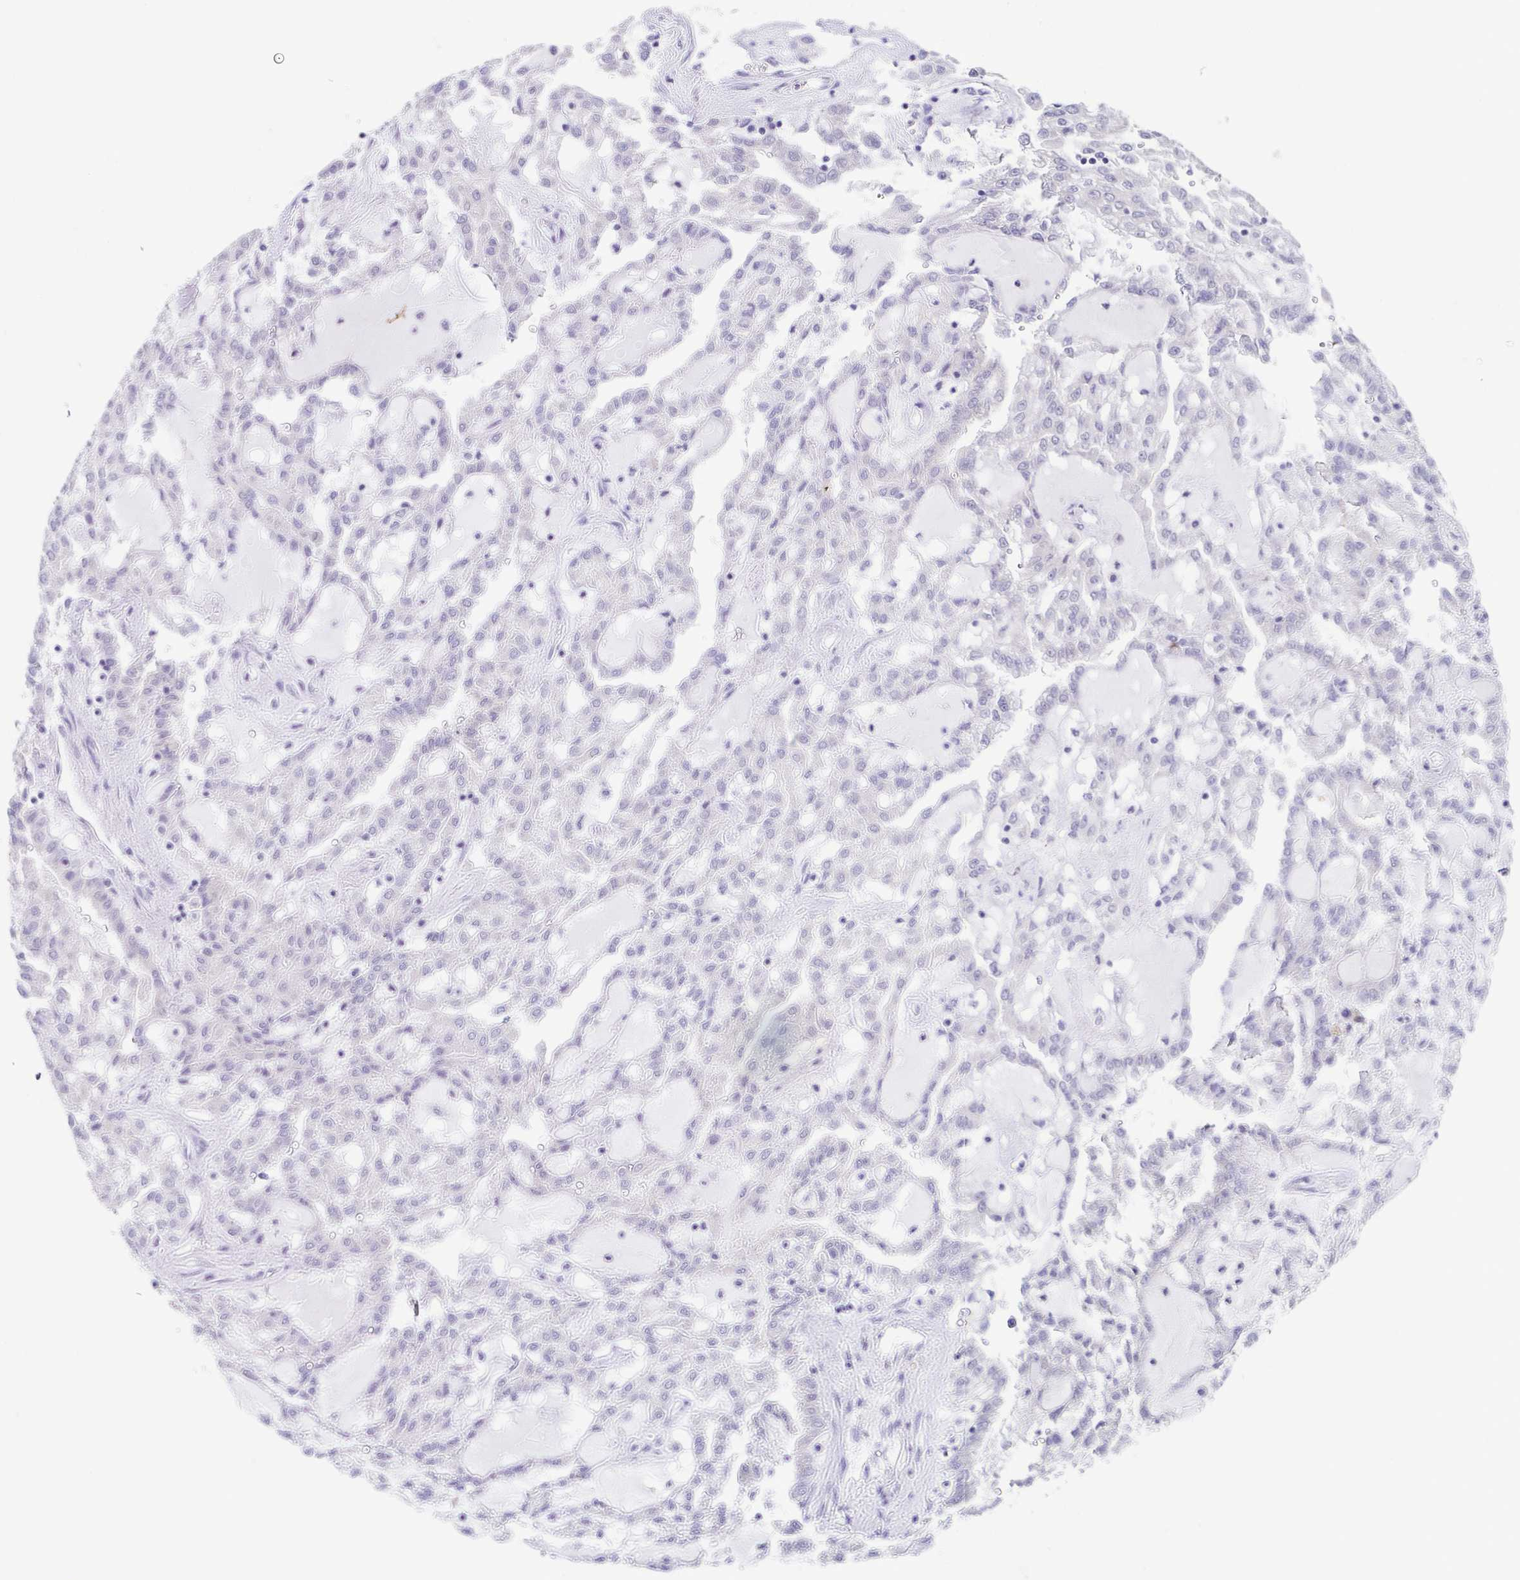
{"staining": {"intensity": "negative", "quantity": "none", "location": "none"}, "tissue": "renal cancer", "cell_type": "Tumor cells", "image_type": "cancer", "snomed": [{"axis": "morphology", "description": "Adenocarcinoma, NOS"}, {"axis": "topography", "description": "Kidney"}], "caption": "Tumor cells show no significant staining in renal cancer.", "gene": "RDH11", "patient": {"sex": "male", "age": 63}}